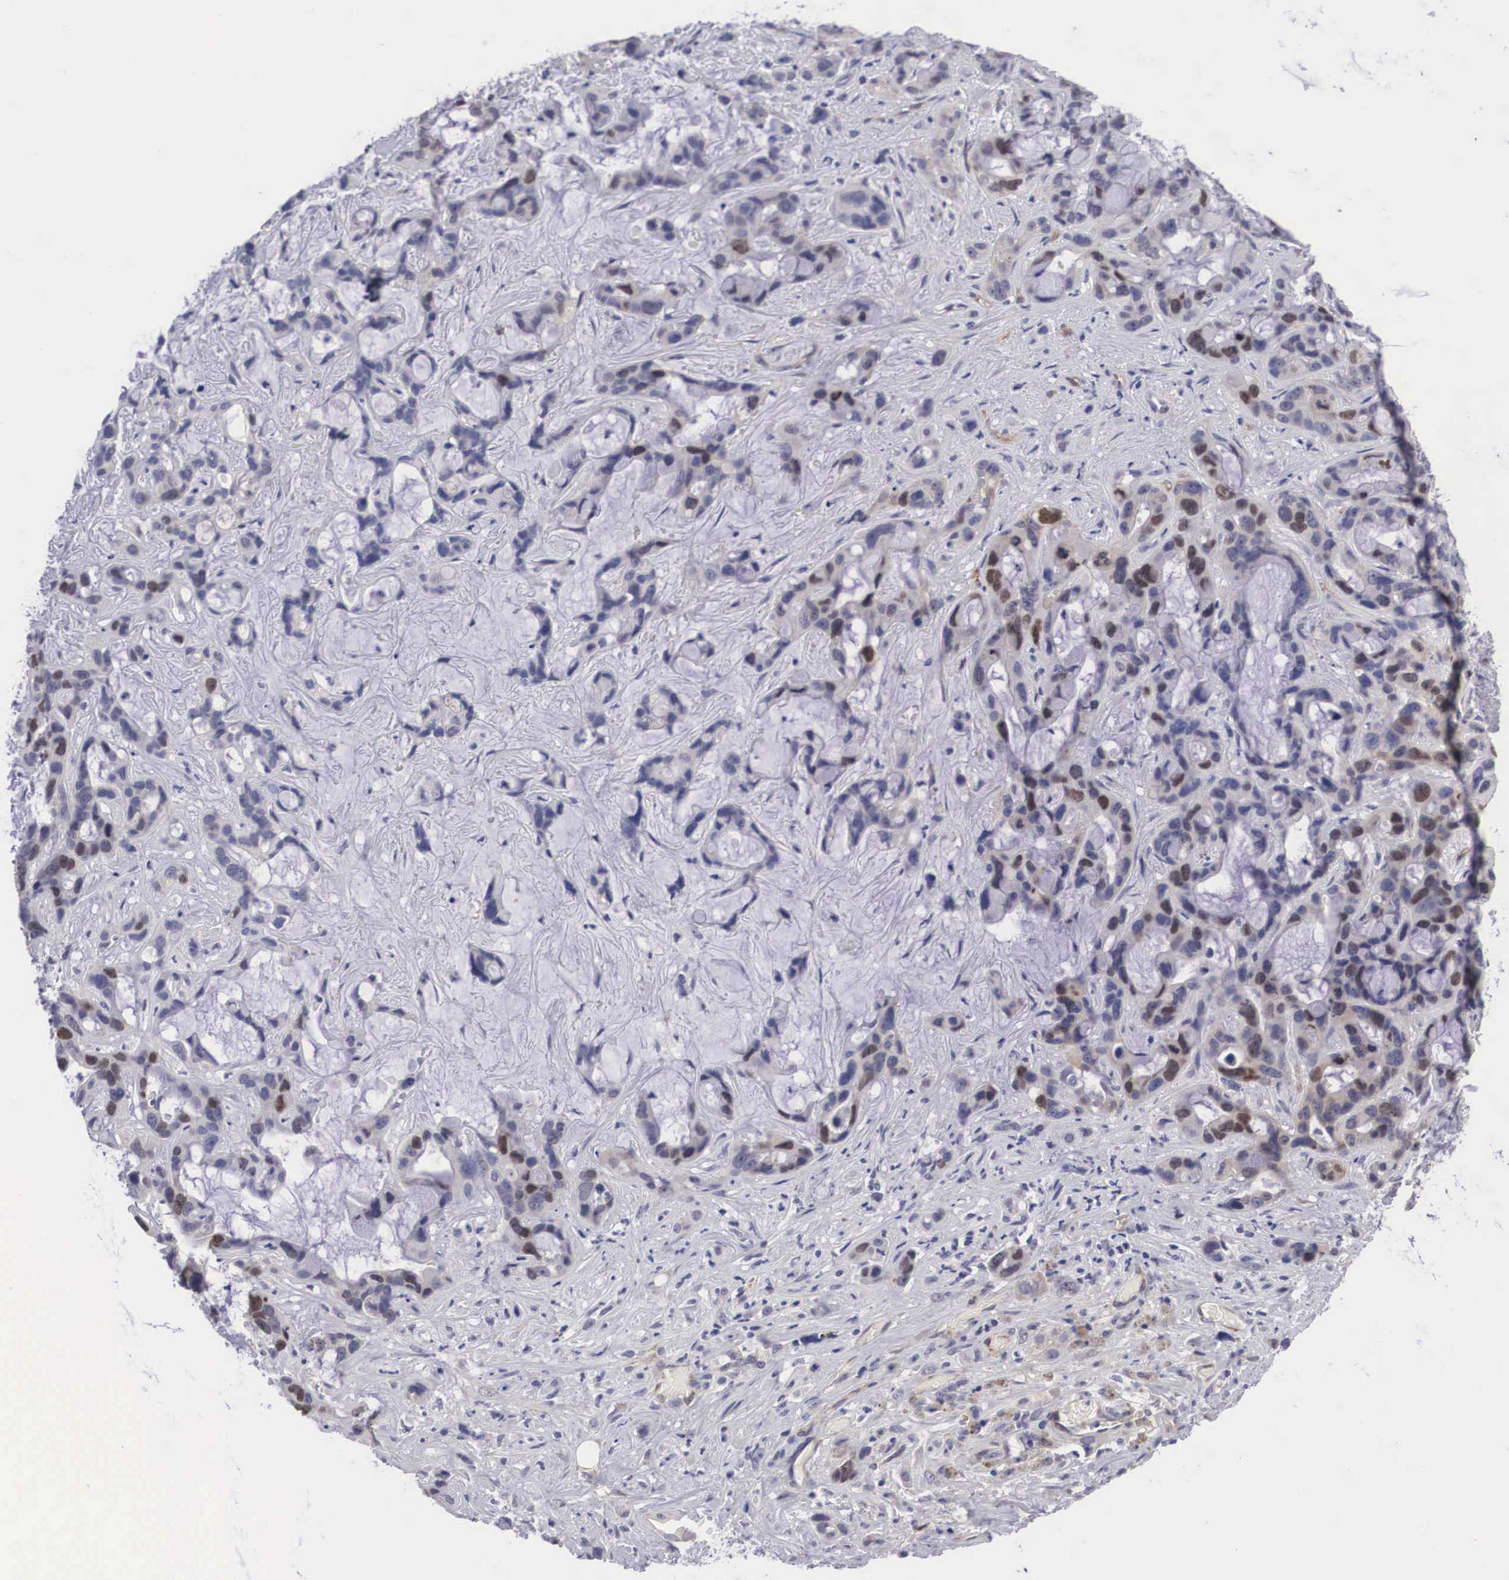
{"staining": {"intensity": "negative", "quantity": "none", "location": "none"}, "tissue": "liver cancer", "cell_type": "Tumor cells", "image_type": "cancer", "snomed": [{"axis": "morphology", "description": "Cholangiocarcinoma"}, {"axis": "topography", "description": "Liver"}], "caption": "There is no significant expression in tumor cells of liver cholangiocarcinoma.", "gene": "MAST4", "patient": {"sex": "female", "age": 65}}